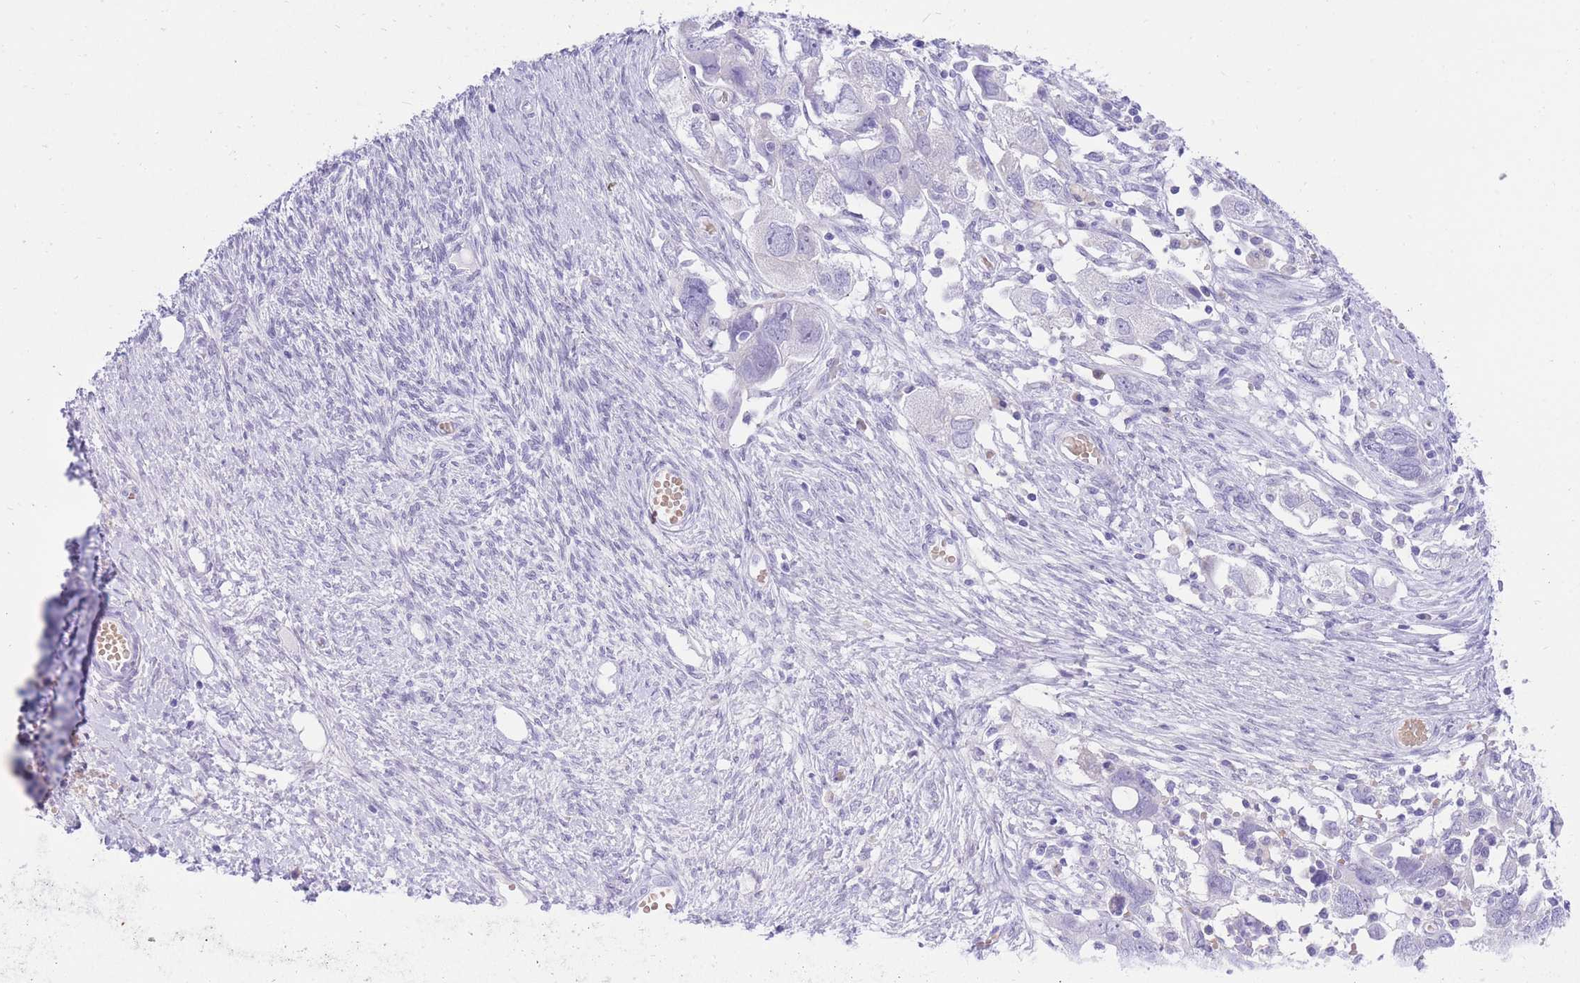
{"staining": {"intensity": "negative", "quantity": "none", "location": "none"}, "tissue": "ovarian cancer", "cell_type": "Tumor cells", "image_type": "cancer", "snomed": [{"axis": "morphology", "description": "Carcinoma, NOS"}, {"axis": "morphology", "description": "Cystadenocarcinoma, serous, NOS"}, {"axis": "topography", "description": "Ovary"}], "caption": "Ovarian serous cystadenocarcinoma was stained to show a protein in brown. There is no significant positivity in tumor cells. (DAB (3,3'-diaminobenzidine) IHC with hematoxylin counter stain).", "gene": "SSUH2", "patient": {"sex": "female", "age": 69}}